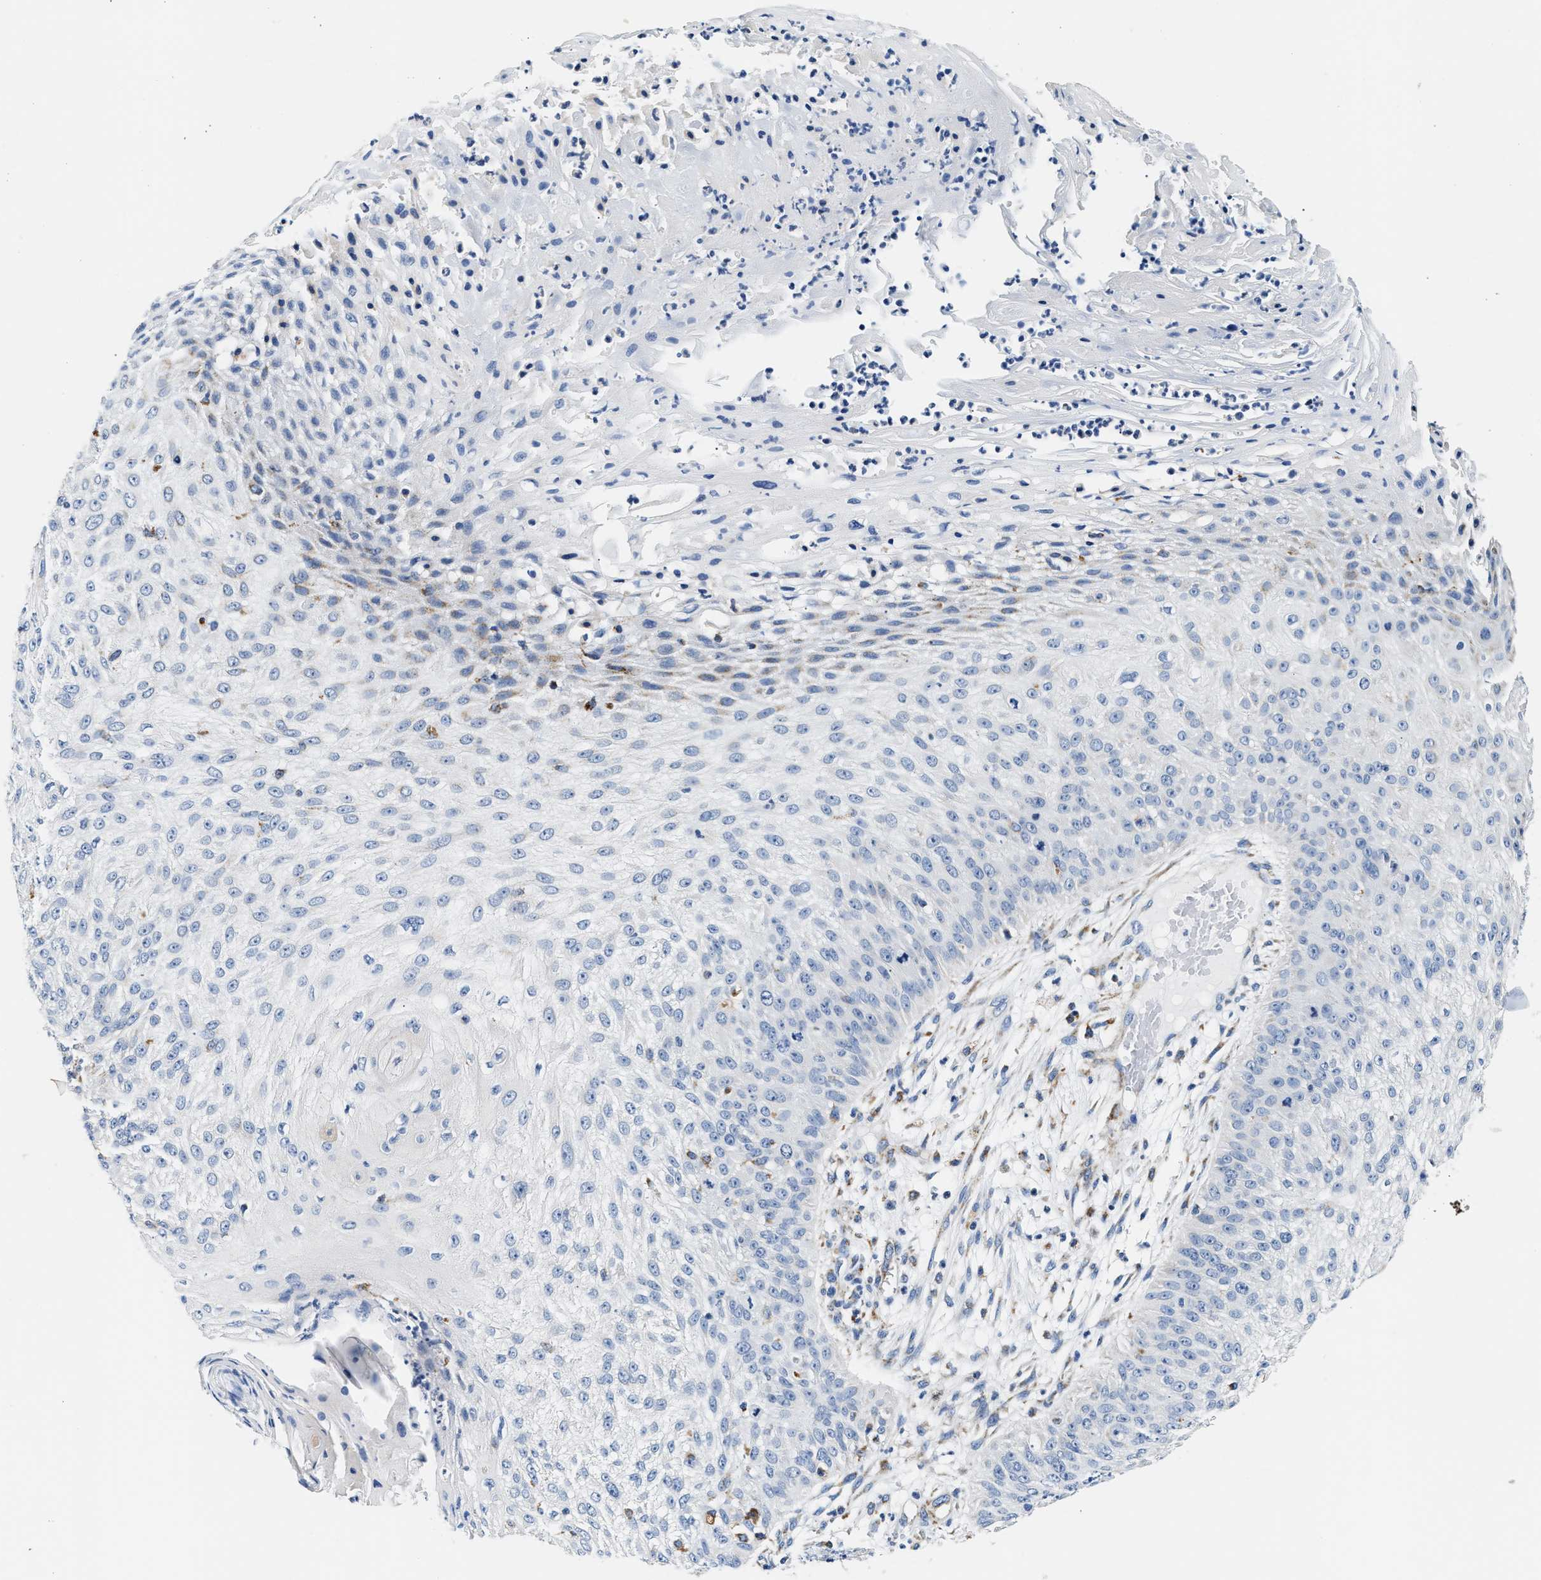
{"staining": {"intensity": "negative", "quantity": "none", "location": "none"}, "tissue": "skin cancer", "cell_type": "Tumor cells", "image_type": "cancer", "snomed": [{"axis": "morphology", "description": "Squamous cell carcinoma, NOS"}, {"axis": "topography", "description": "Skin"}], "caption": "Immunohistochemistry of skin cancer (squamous cell carcinoma) demonstrates no positivity in tumor cells.", "gene": "ACADVL", "patient": {"sex": "female", "age": 80}}